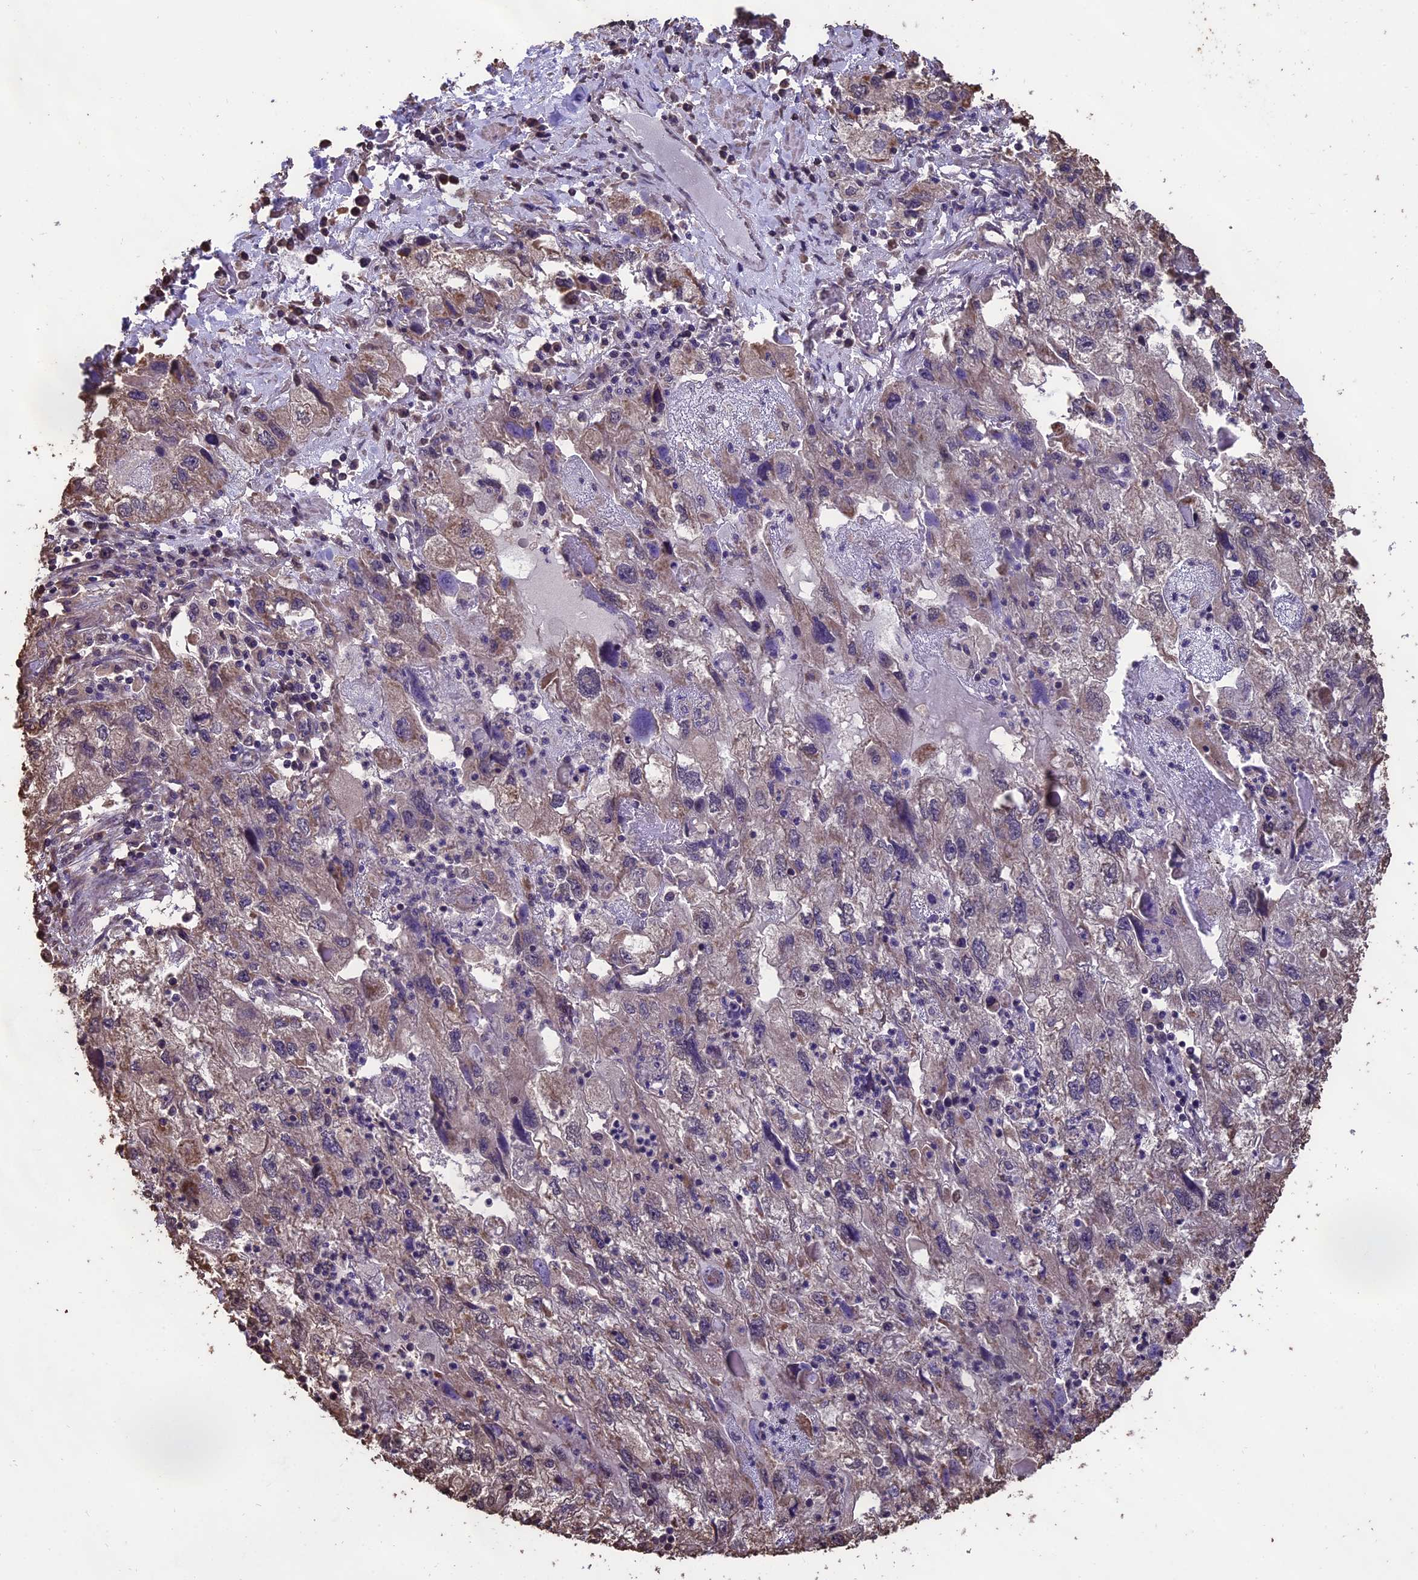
{"staining": {"intensity": "weak", "quantity": "<25%", "location": "cytoplasmic/membranous"}, "tissue": "endometrial cancer", "cell_type": "Tumor cells", "image_type": "cancer", "snomed": [{"axis": "morphology", "description": "Adenocarcinoma, NOS"}, {"axis": "topography", "description": "Endometrium"}], "caption": "Histopathology image shows no protein expression in tumor cells of endometrial cancer (adenocarcinoma) tissue.", "gene": "PGPEP1L", "patient": {"sex": "female", "age": 49}}